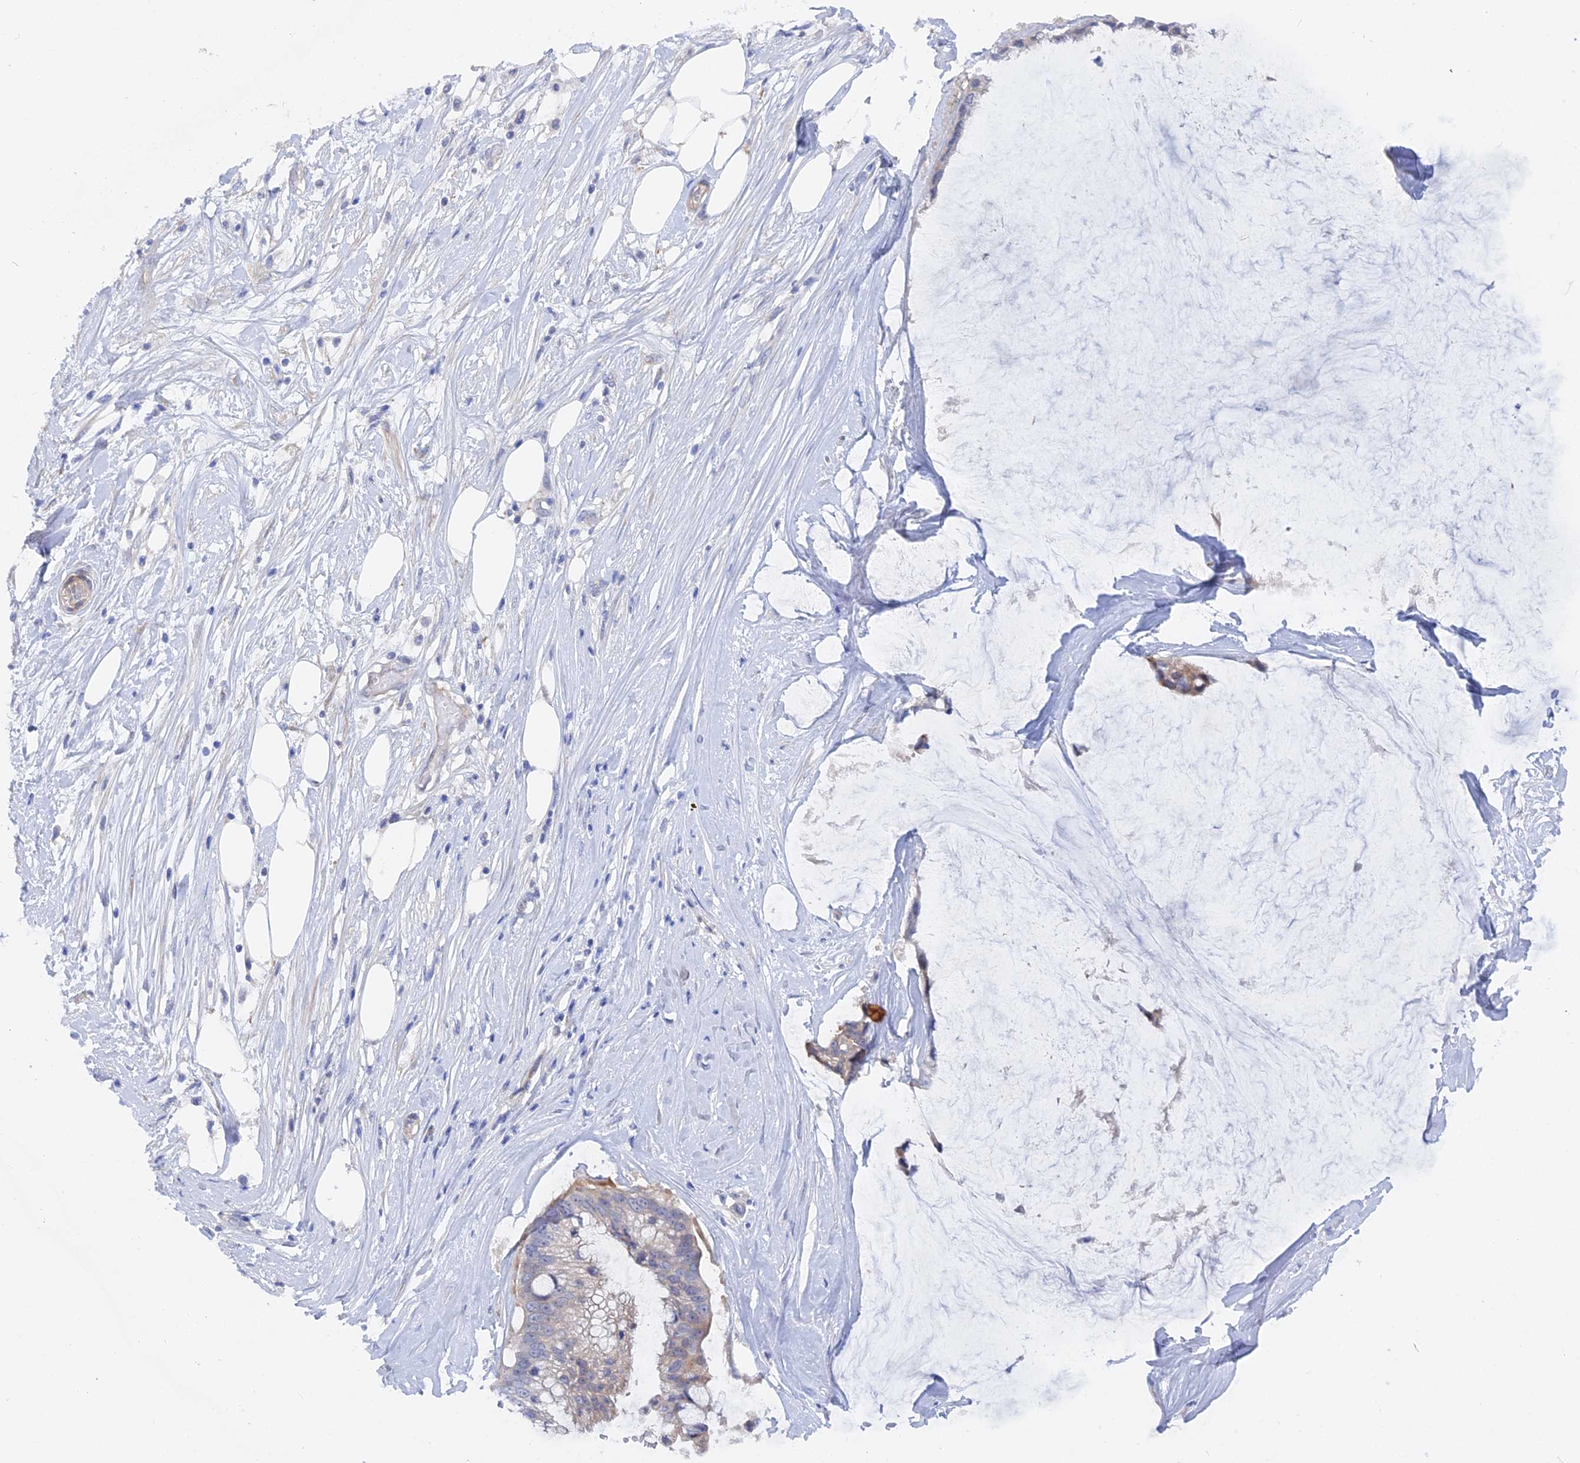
{"staining": {"intensity": "negative", "quantity": "none", "location": "none"}, "tissue": "ovarian cancer", "cell_type": "Tumor cells", "image_type": "cancer", "snomed": [{"axis": "morphology", "description": "Cystadenocarcinoma, mucinous, NOS"}, {"axis": "topography", "description": "Ovary"}], "caption": "This is an IHC histopathology image of ovarian cancer. There is no staining in tumor cells.", "gene": "DACT3", "patient": {"sex": "female", "age": 39}}